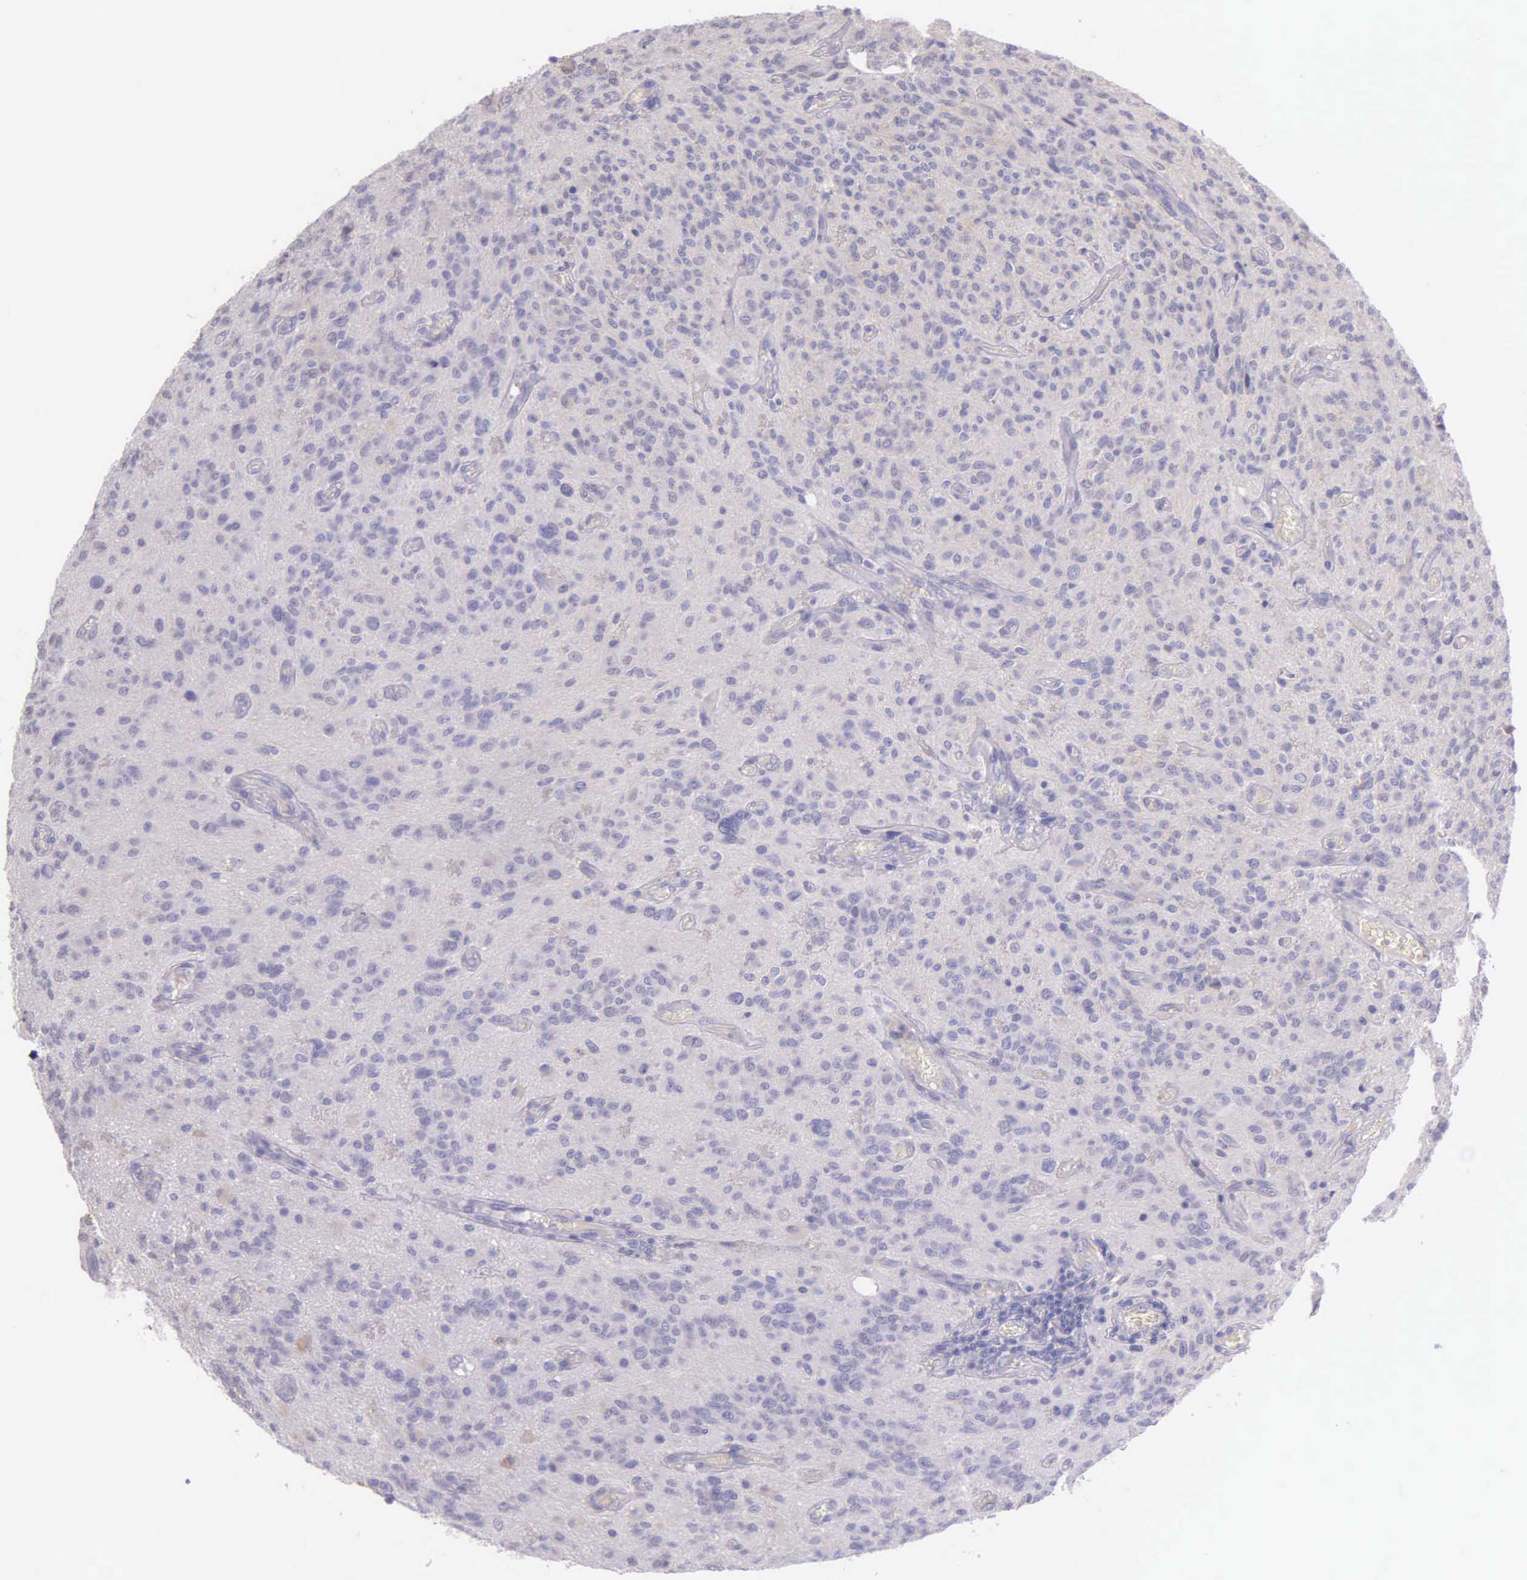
{"staining": {"intensity": "negative", "quantity": "none", "location": "none"}, "tissue": "glioma", "cell_type": "Tumor cells", "image_type": "cancer", "snomed": [{"axis": "morphology", "description": "Glioma, malignant, Low grade"}, {"axis": "topography", "description": "Brain"}], "caption": "Glioma was stained to show a protein in brown. There is no significant positivity in tumor cells.", "gene": "THSD7A", "patient": {"sex": "female", "age": 15}}